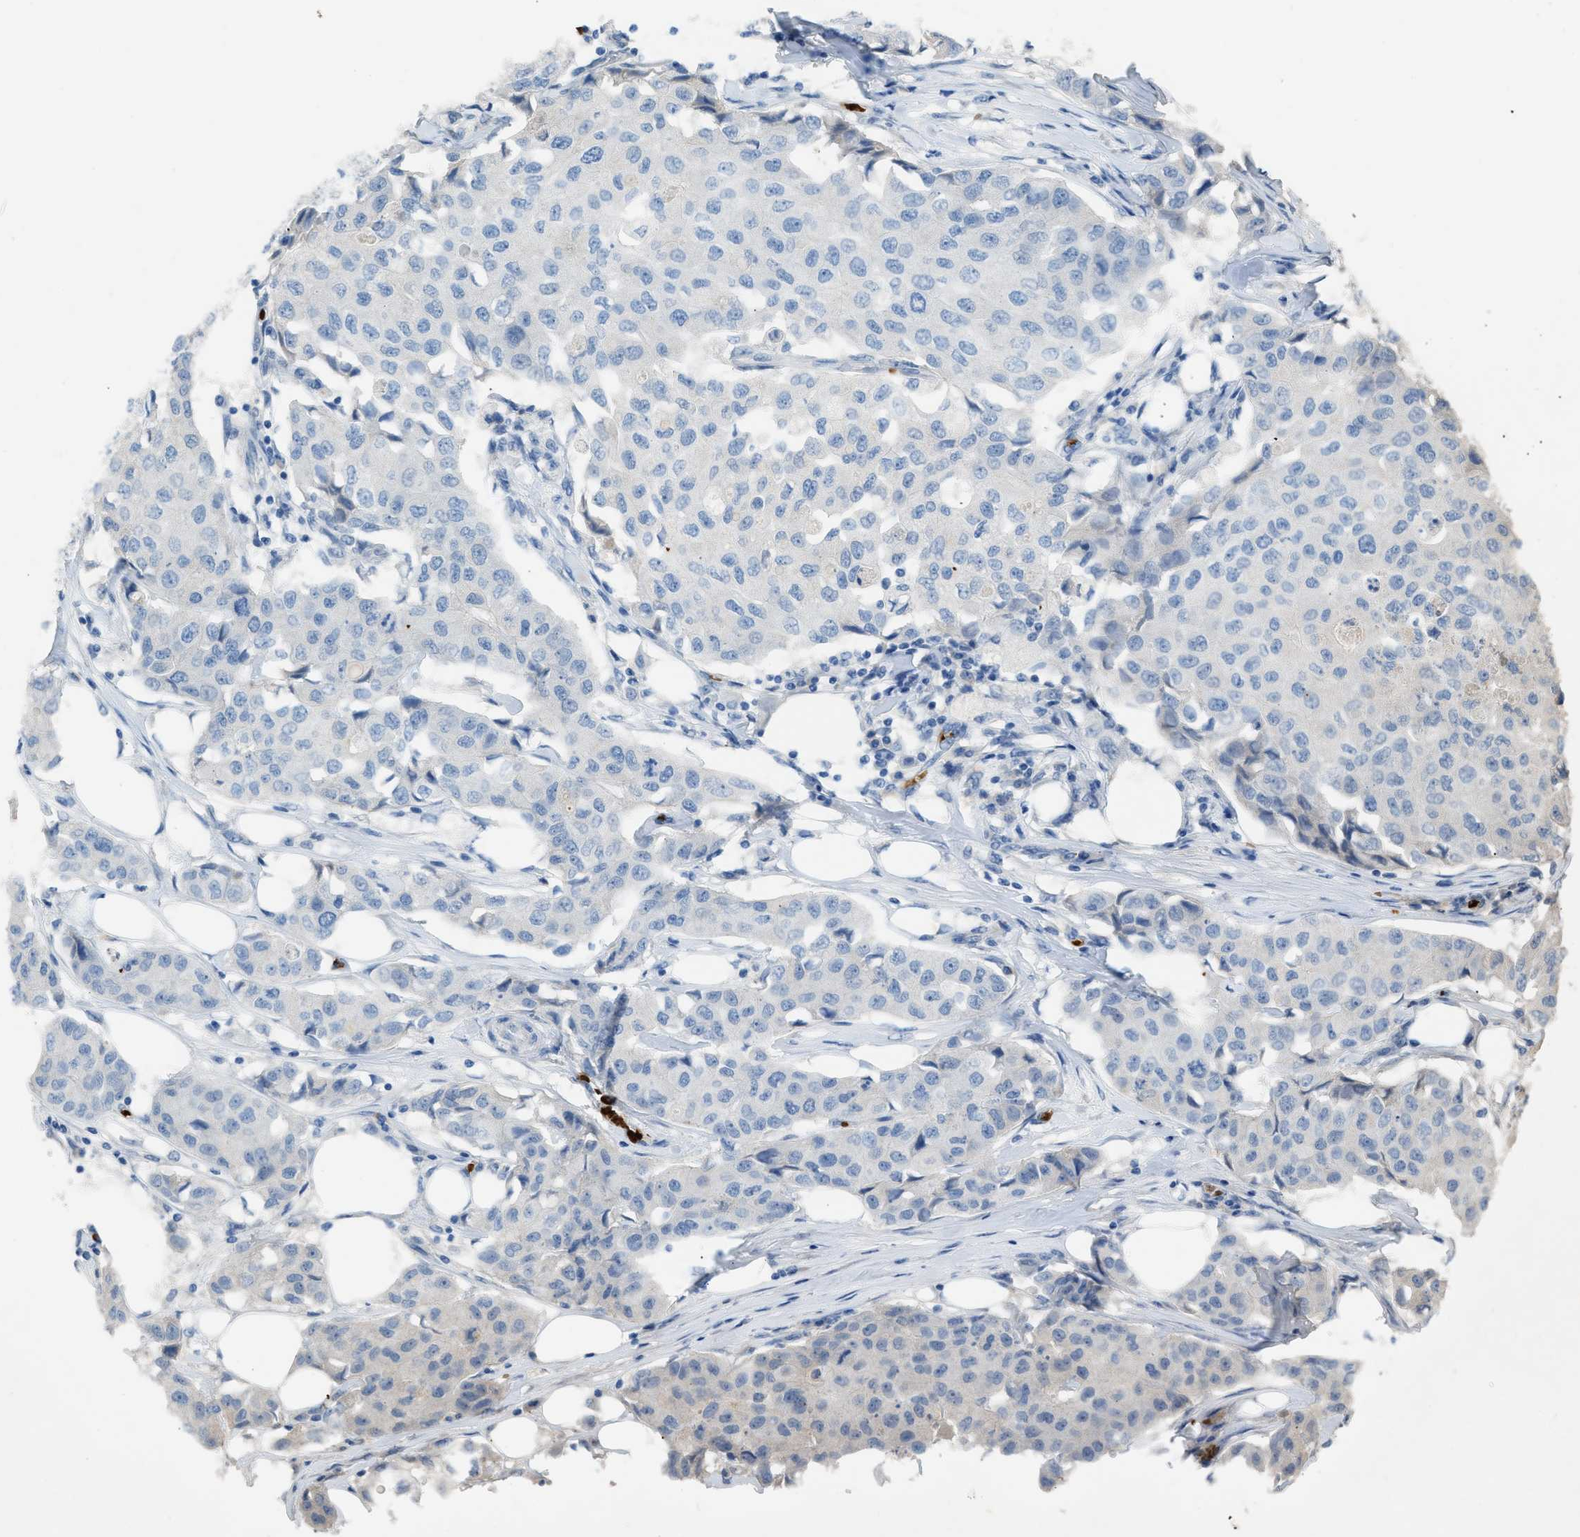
{"staining": {"intensity": "negative", "quantity": "none", "location": "none"}, "tissue": "breast cancer", "cell_type": "Tumor cells", "image_type": "cancer", "snomed": [{"axis": "morphology", "description": "Duct carcinoma"}, {"axis": "topography", "description": "Breast"}], "caption": "Immunohistochemical staining of human breast intraductal carcinoma displays no significant expression in tumor cells.", "gene": "CFAP77", "patient": {"sex": "female", "age": 80}}